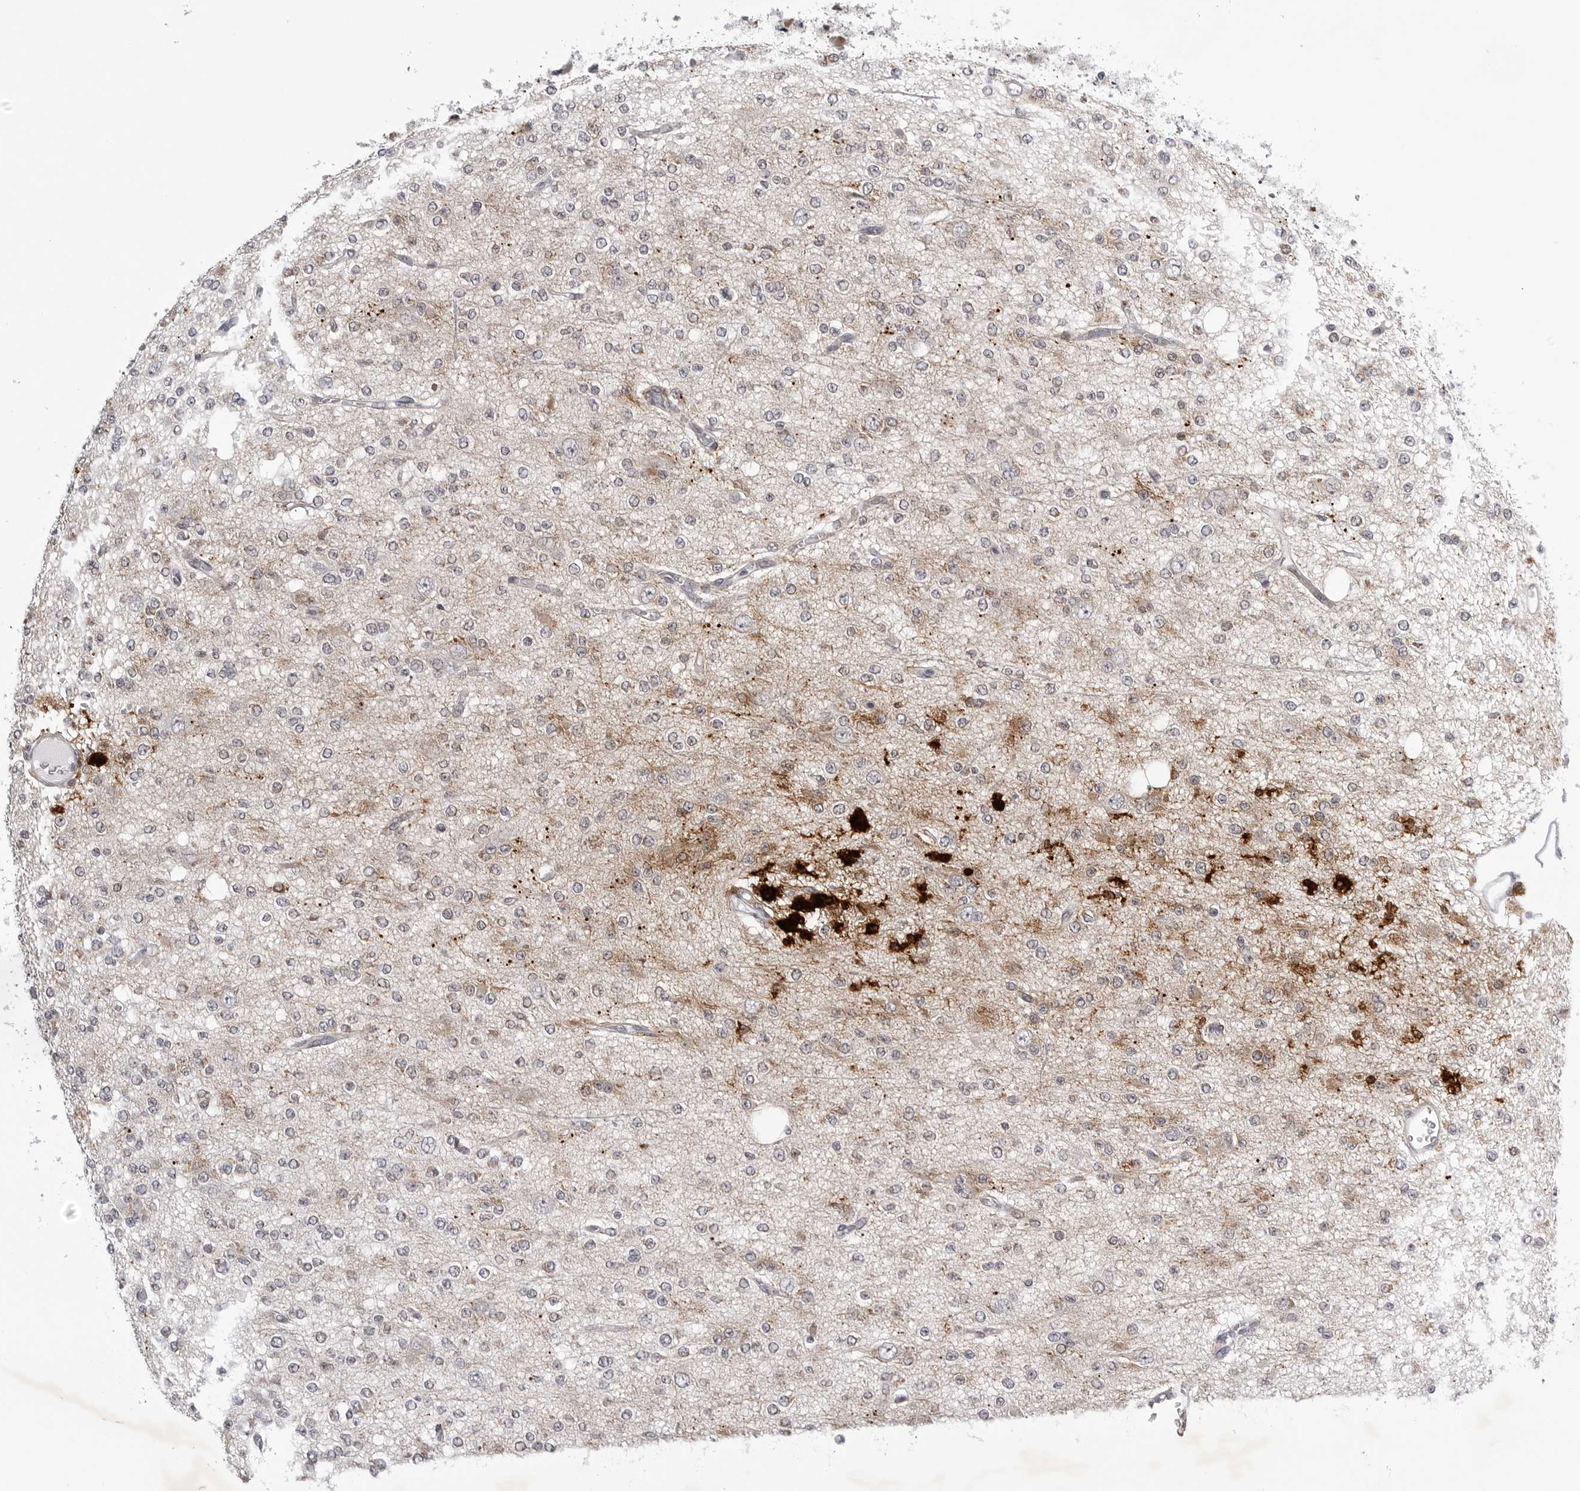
{"staining": {"intensity": "negative", "quantity": "none", "location": "none"}, "tissue": "glioma", "cell_type": "Tumor cells", "image_type": "cancer", "snomed": [{"axis": "morphology", "description": "Glioma, malignant, Low grade"}, {"axis": "topography", "description": "Brain"}], "caption": "This is an immunohistochemistry photomicrograph of human low-grade glioma (malignant). There is no expression in tumor cells.", "gene": "CDK20", "patient": {"sex": "male", "age": 38}}